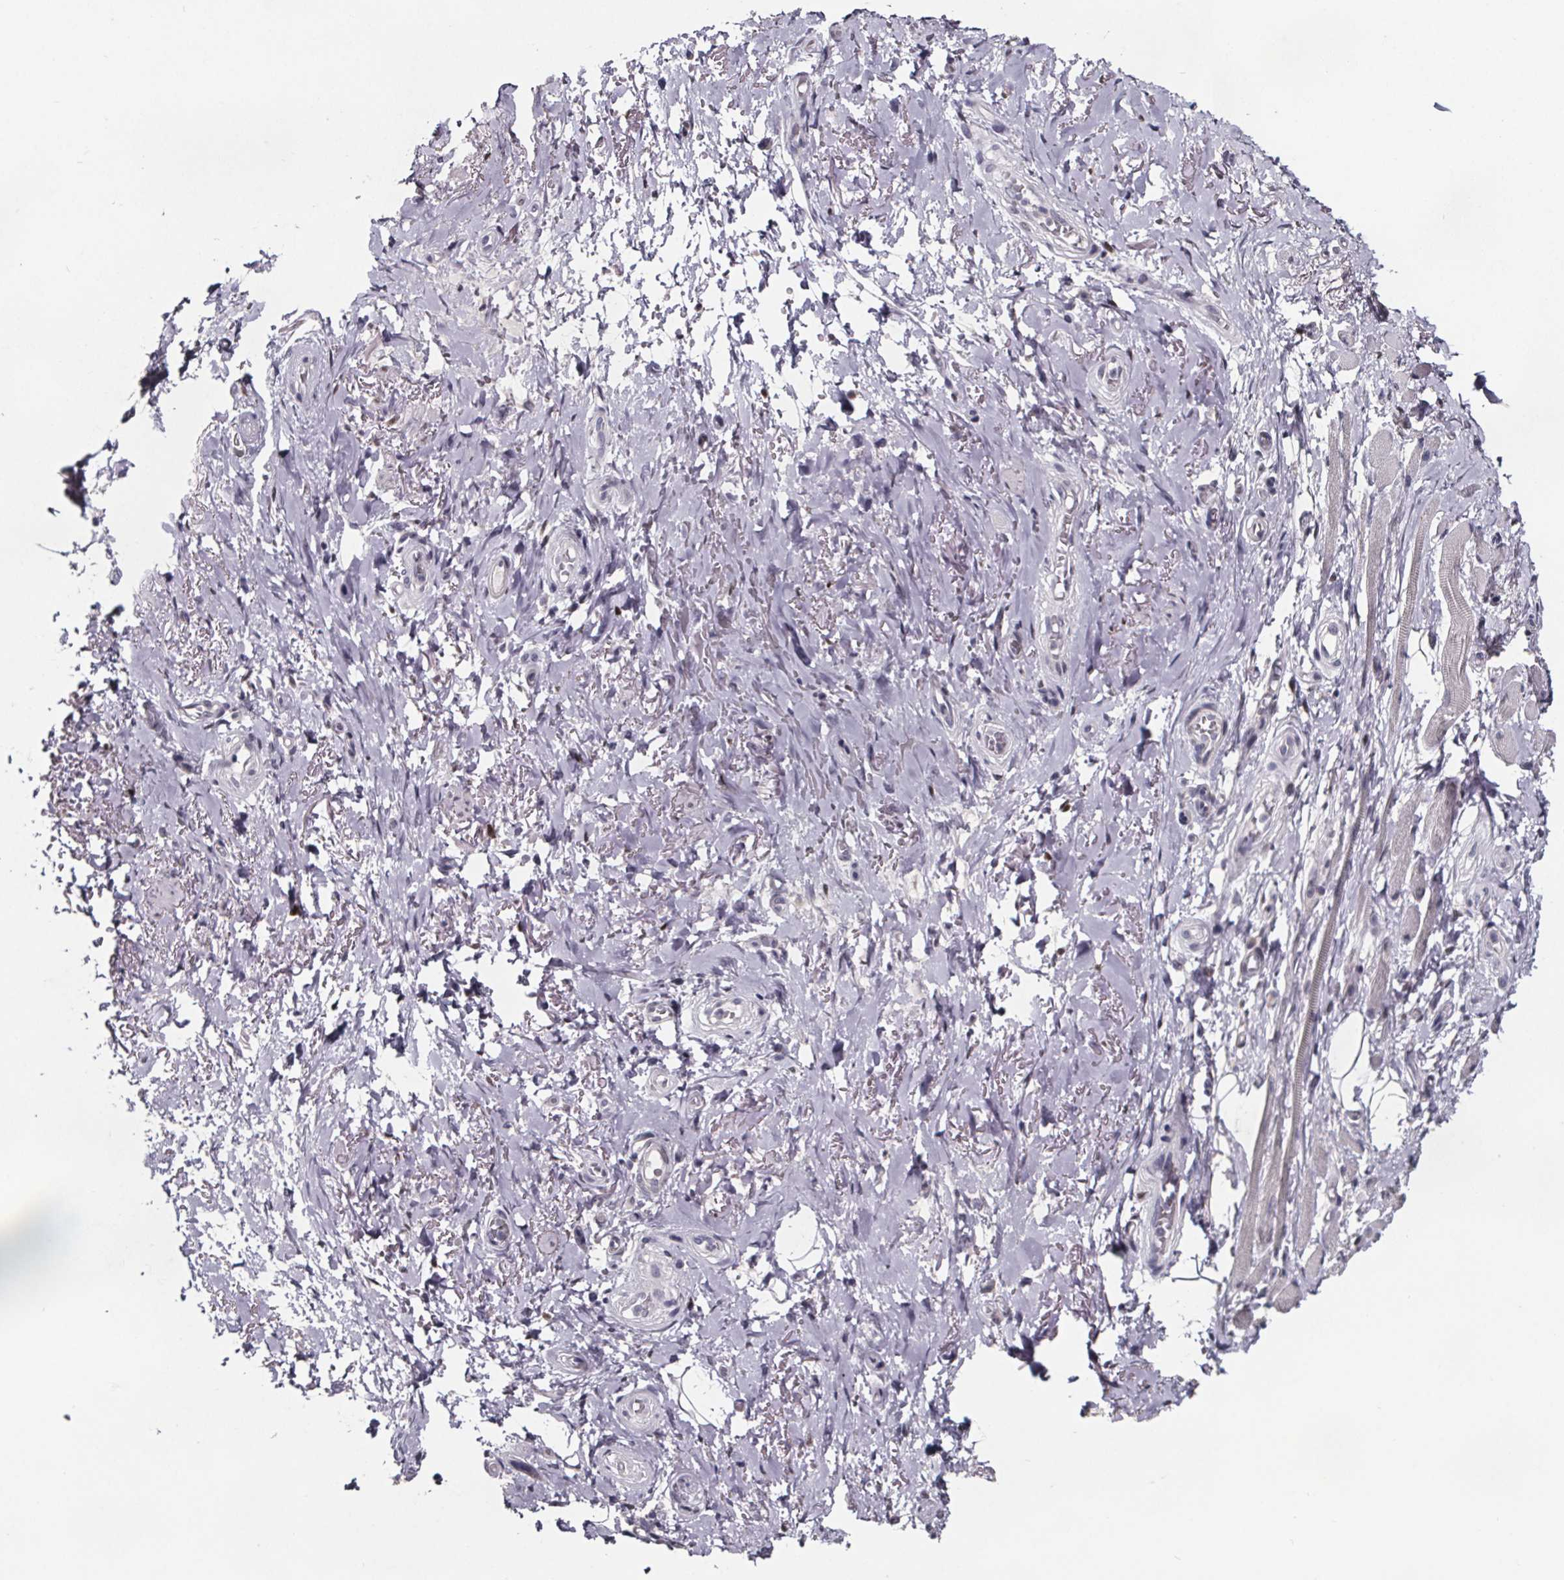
{"staining": {"intensity": "negative", "quantity": "none", "location": "none"}, "tissue": "adipose tissue", "cell_type": "Adipocytes", "image_type": "normal", "snomed": [{"axis": "morphology", "description": "Normal tissue, NOS"}, {"axis": "topography", "description": "Anal"}, {"axis": "topography", "description": "Peripheral nerve tissue"}], "caption": "There is no significant staining in adipocytes of adipose tissue. The staining is performed using DAB brown chromogen with nuclei counter-stained in using hematoxylin.", "gene": "AR", "patient": {"sex": "male", "age": 53}}